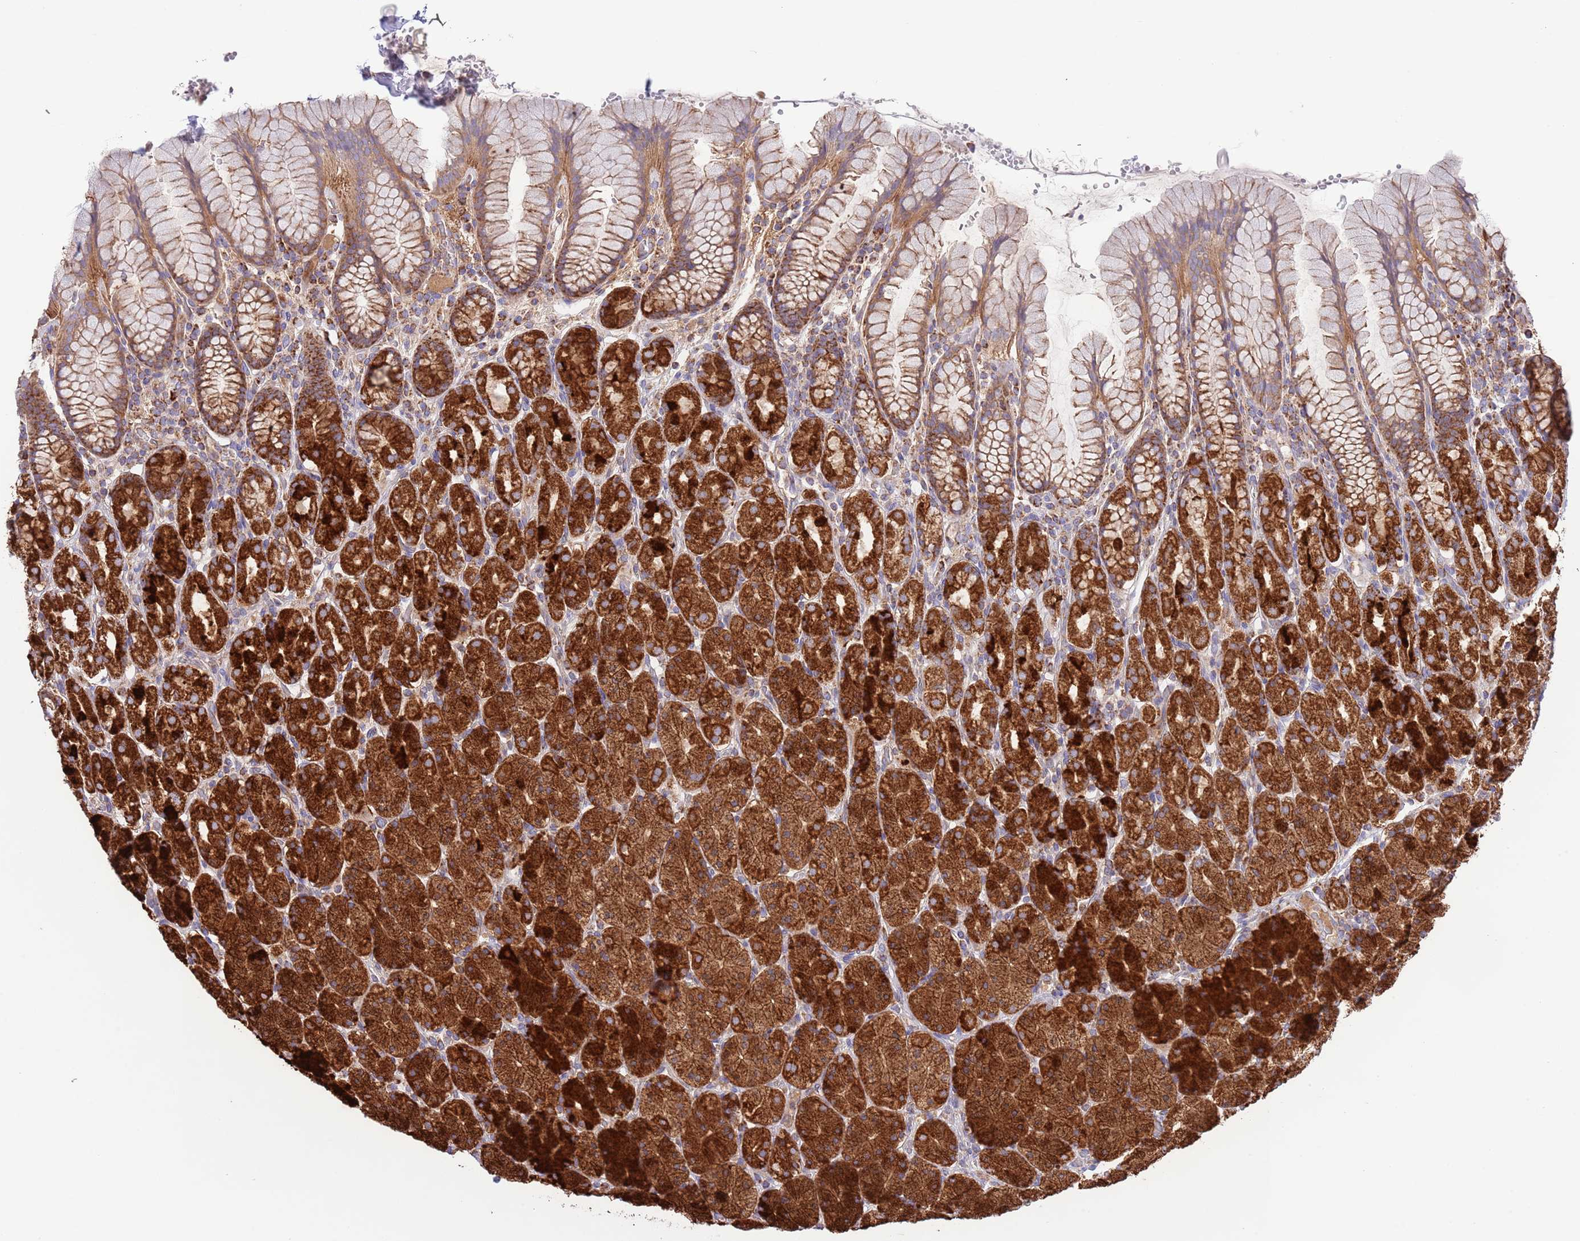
{"staining": {"intensity": "strong", "quantity": ">75%", "location": "cytoplasmic/membranous"}, "tissue": "stomach", "cell_type": "Glandular cells", "image_type": "normal", "snomed": [{"axis": "morphology", "description": "Normal tissue, NOS"}, {"axis": "topography", "description": "Stomach, upper"}, {"axis": "topography", "description": "Stomach"}], "caption": "Protein expression by immunohistochemistry (IHC) displays strong cytoplasmic/membranous positivity in about >75% of glandular cells in benign stomach.", "gene": "DNAJA3", "patient": {"sex": "male", "age": 62}}